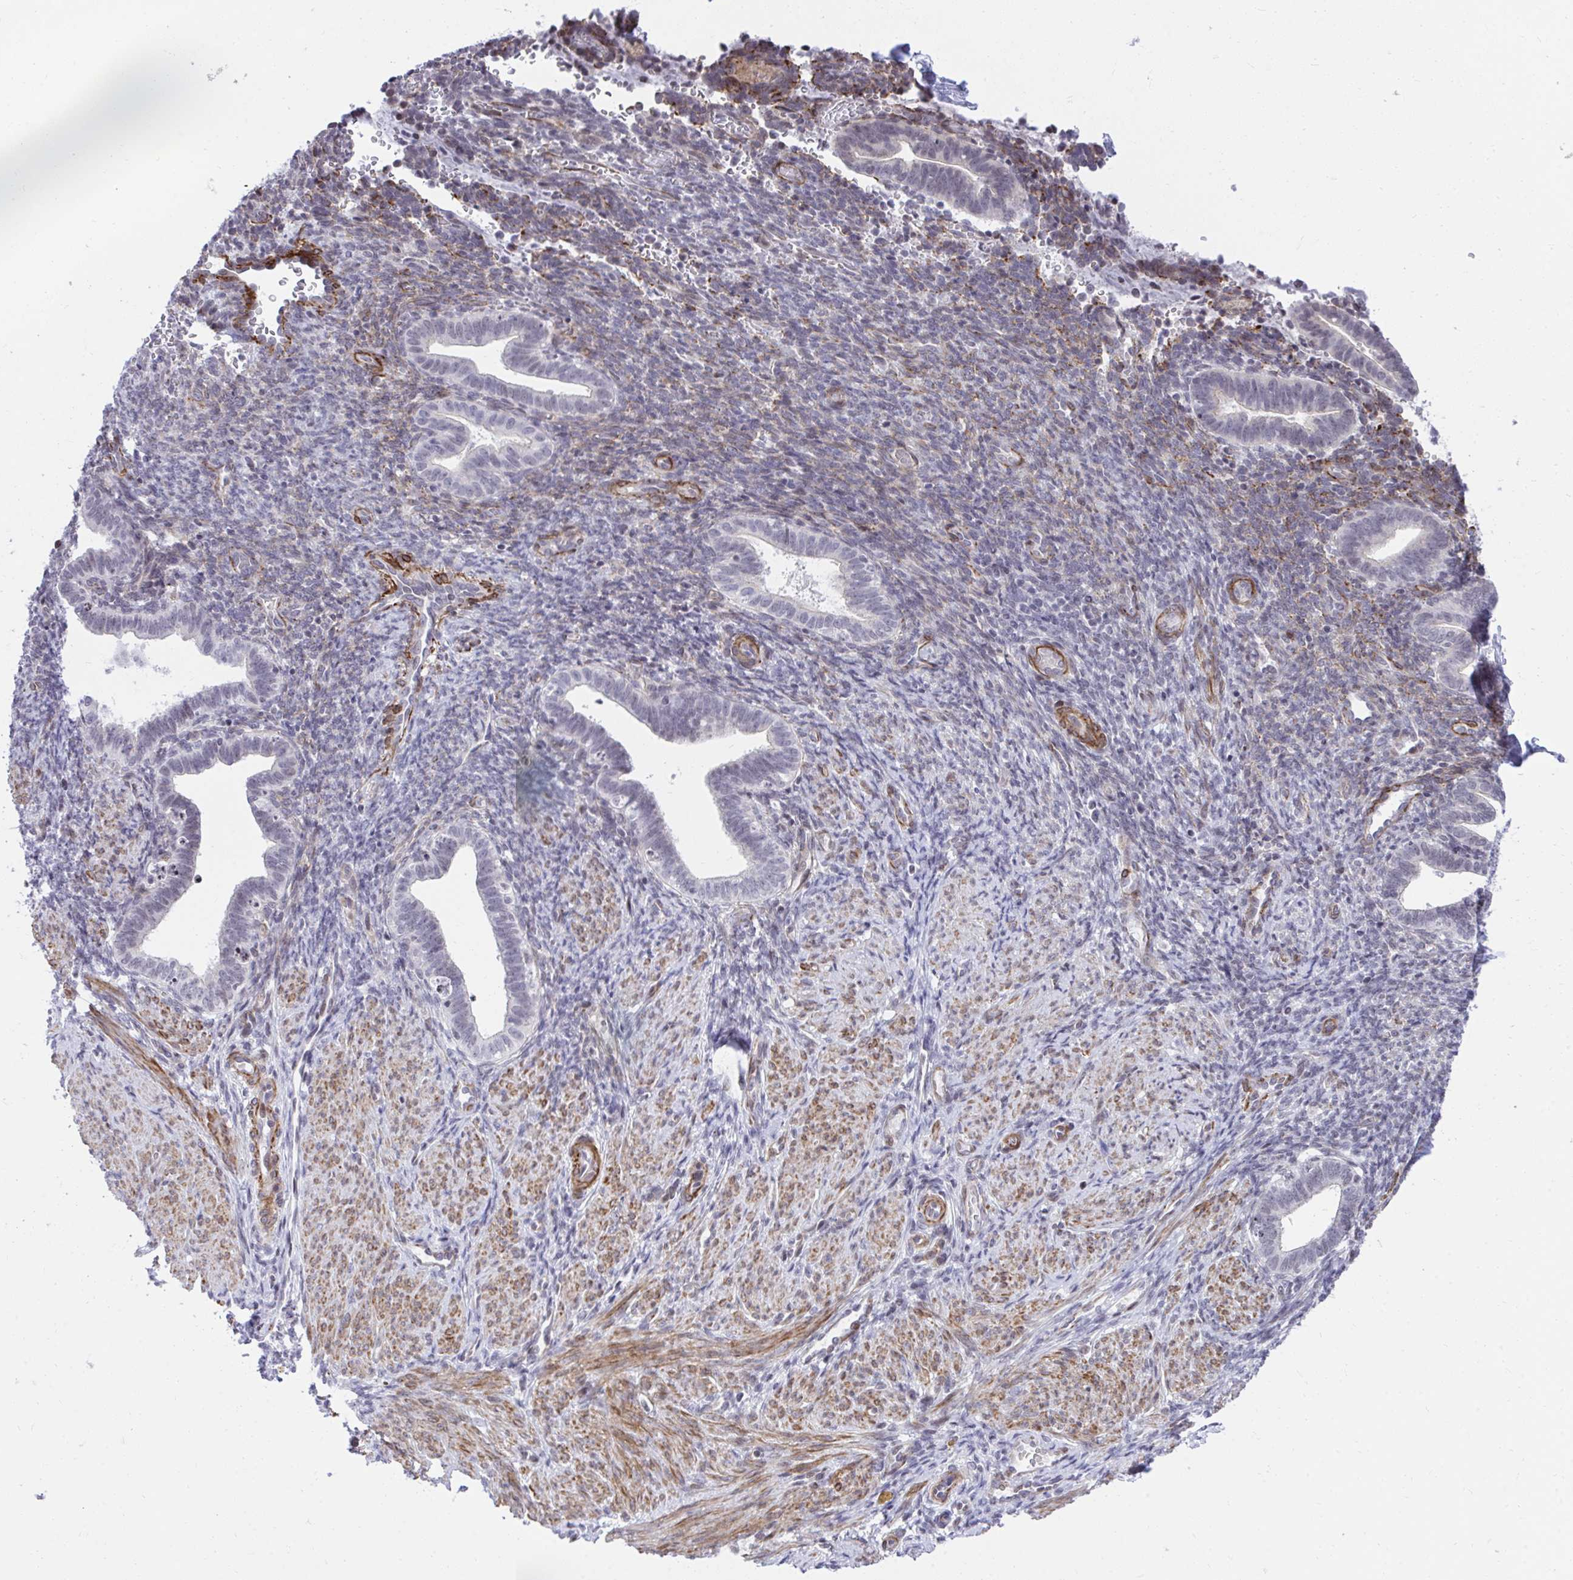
{"staining": {"intensity": "negative", "quantity": "none", "location": "none"}, "tissue": "endometrium", "cell_type": "Cells in endometrial stroma", "image_type": "normal", "snomed": [{"axis": "morphology", "description": "Normal tissue, NOS"}, {"axis": "topography", "description": "Endometrium"}], "caption": "This is an immunohistochemistry (IHC) photomicrograph of benign endometrium. There is no positivity in cells in endometrial stroma.", "gene": "KCNN4", "patient": {"sex": "female", "age": 34}}